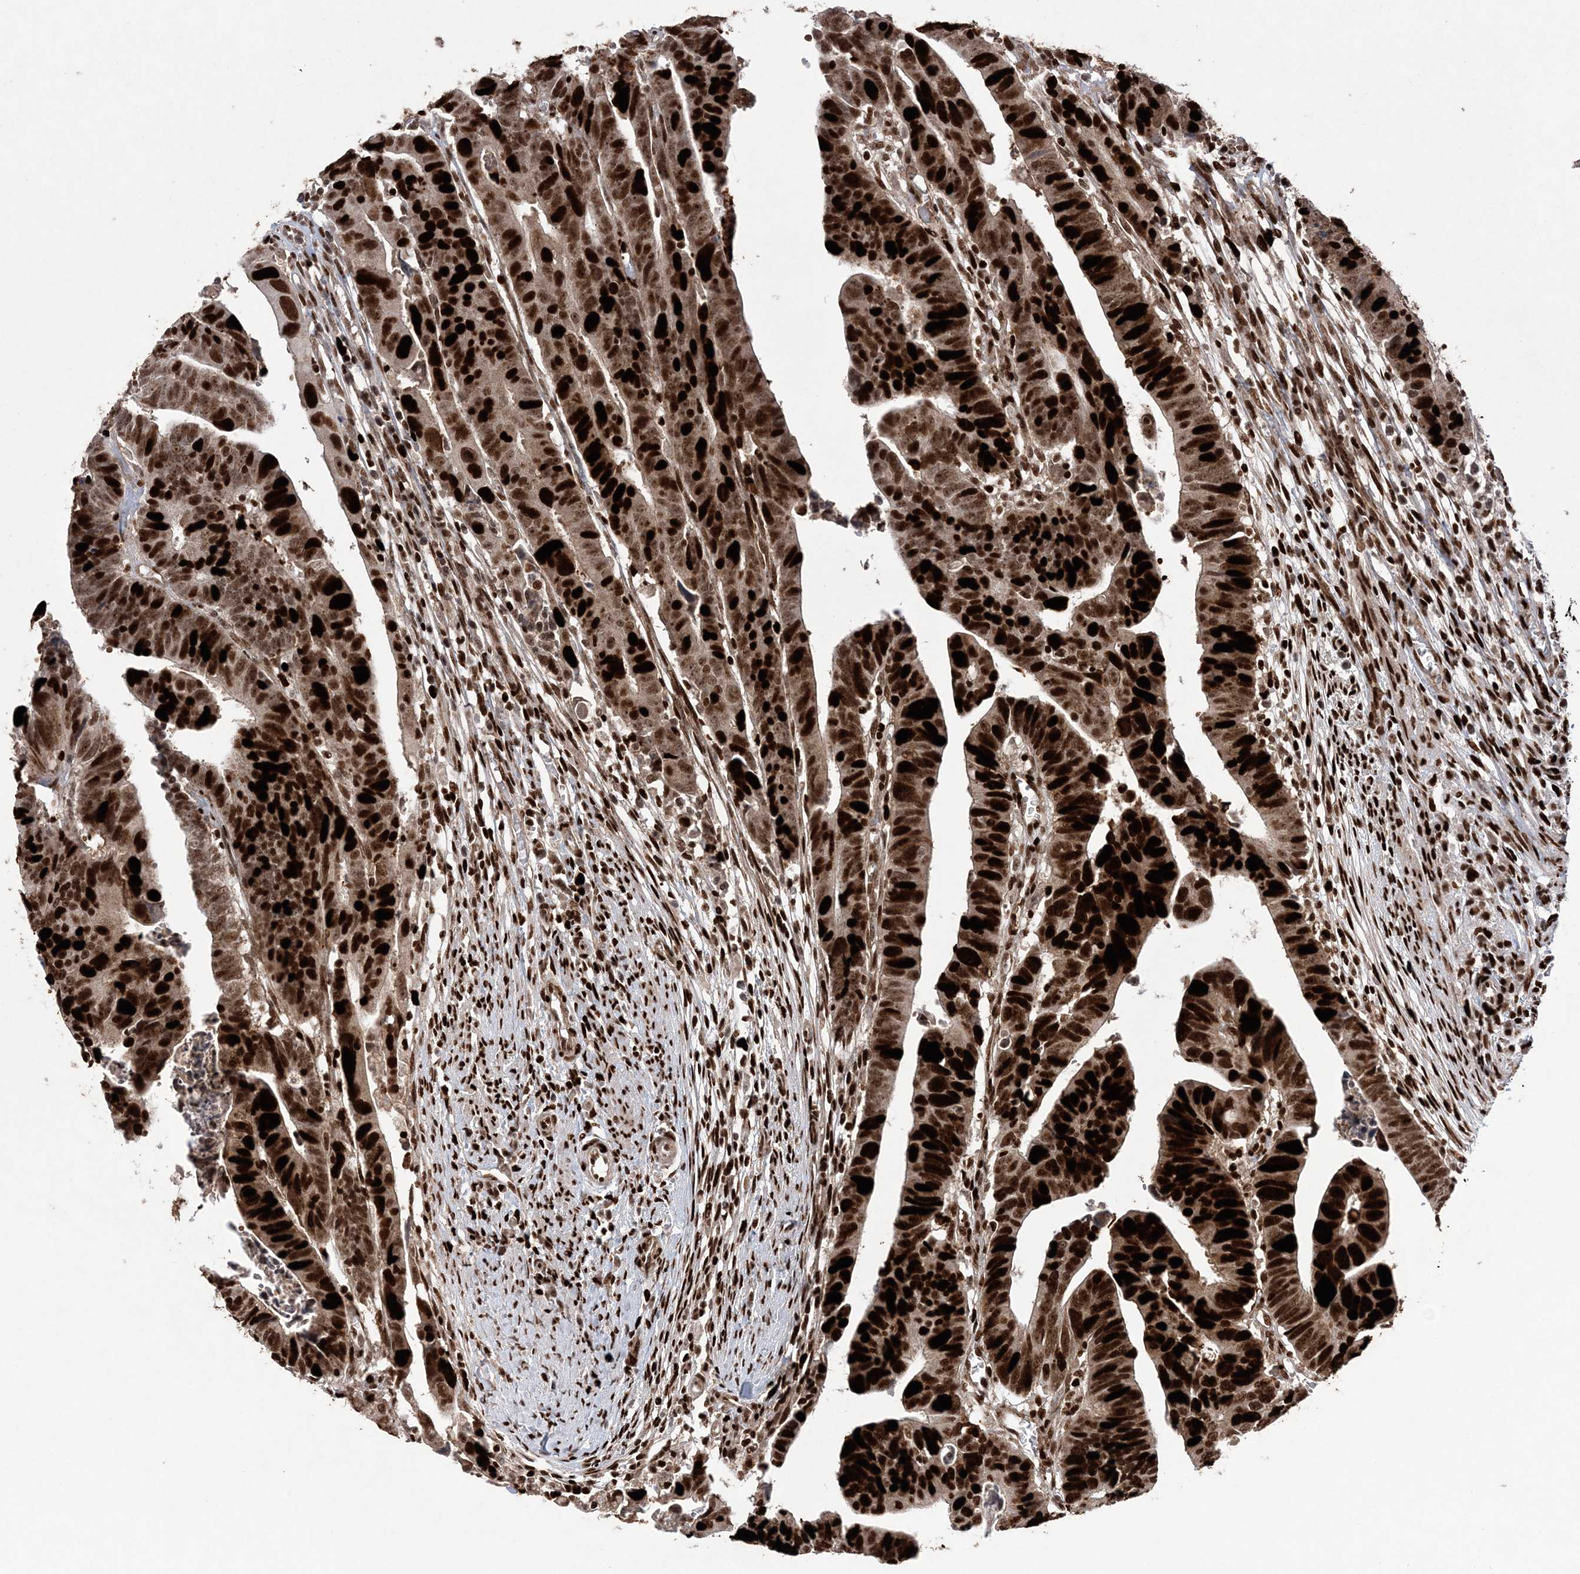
{"staining": {"intensity": "strong", "quantity": ">75%", "location": "nuclear"}, "tissue": "colorectal cancer", "cell_type": "Tumor cells", "image_type": "cancer", "snomed": [{"axis": "morphology", "description": "Adenocarcinoma, NOS"}, {"axis": "topography", "description": "Rectum"}], "caption": "Adenocarcinoma (colorectal) stained with a brown dye exhibits strong nuclear positive positivity in approximately >75% of tumor cells.", "gene": "LIG1", "patient": {"sex": "female", "age": 65}}